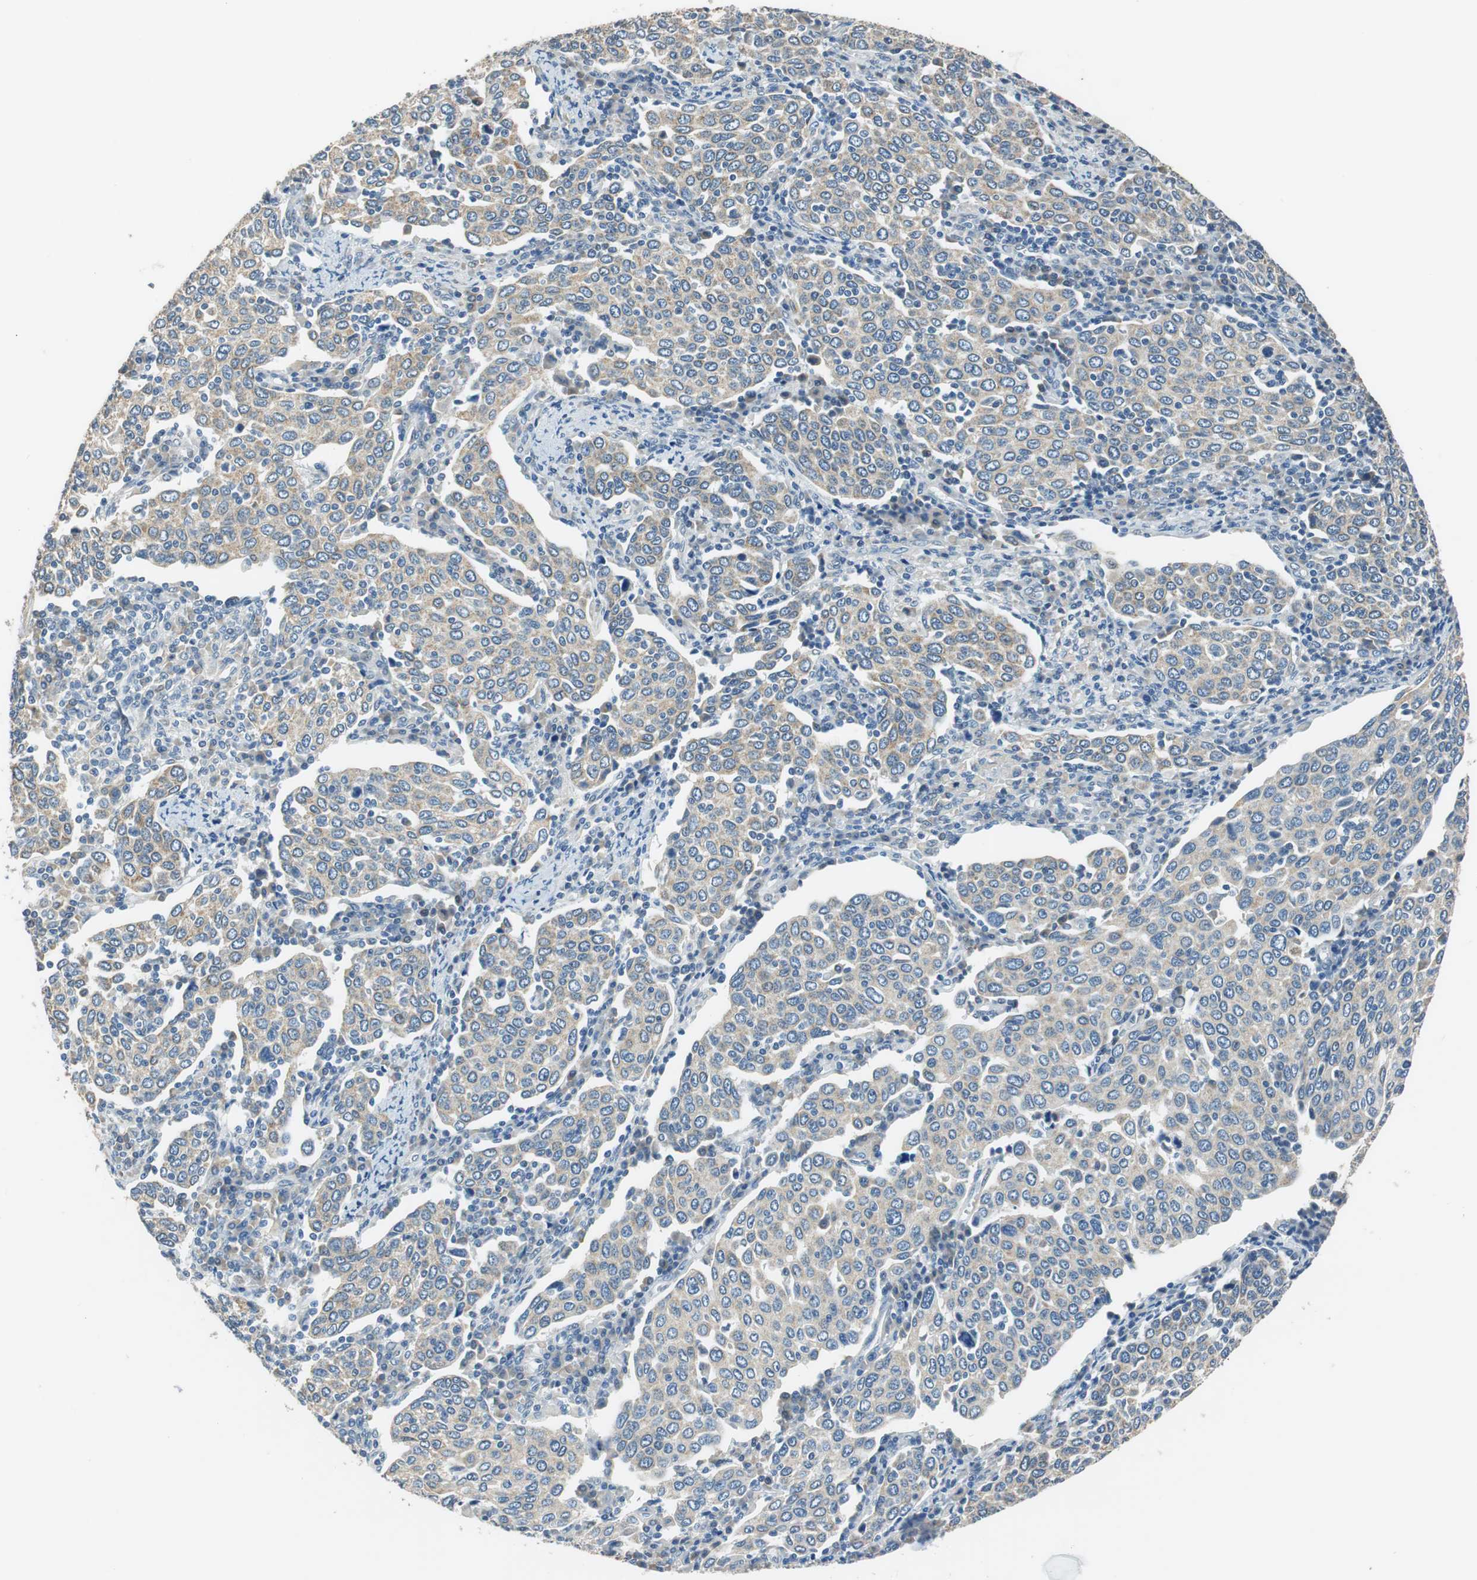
{"staining": {"intensity": "weak", "quantity": ">75%", "location": "cytoplasmic/membranous"}, "tissue": "cervical cancer", "cell_type": "Tumor cells", "image_type": "cancer", "snomed": [{"axis": "morphology", "description": "Squamous cell carcinoma, NOS"}, {"axis": "topography", "description": "Cervix"}], "caption": "Cervical squamous cell carcinoma stained with a brown dye demonstrates weak cytoplasmic/membranous positive staining in about >75% of tumor cells.", "gene": "ALDH4A1", "patient": {"sex": "female", "age": 40}}